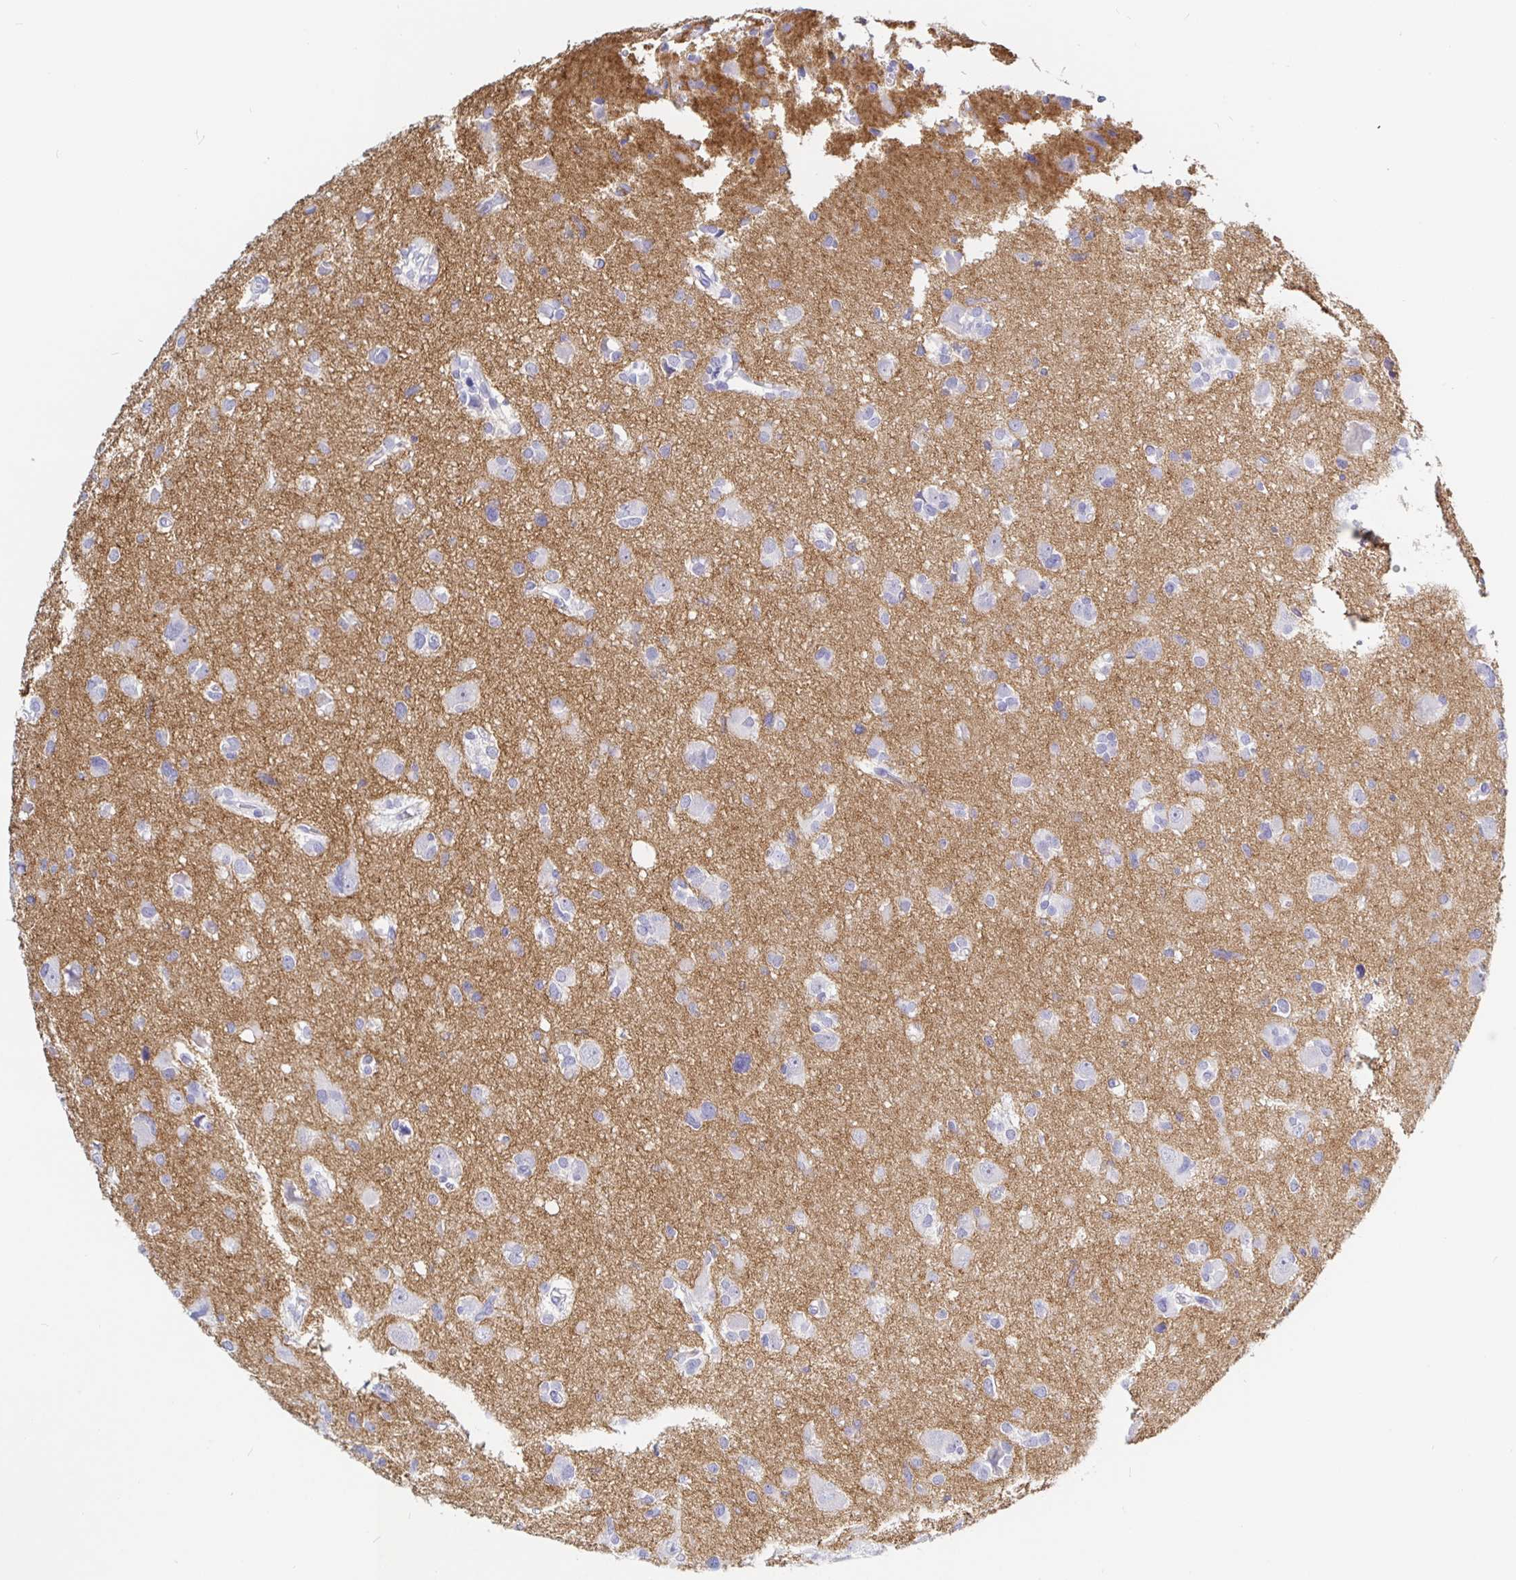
{"staining": {"intensity": "negative", "quantity": "none", "location": "none"}, "tissue": "glioma", "cell_type": "Tumor cells", "image_type": "cancer", "snomed": [{"axis": "morphology", "description": "Glioma, malignant, High grade"}, {"axis": "topography", "description": "Brain"}], "caption": "Immunohistochemical staining of human glioma displays no significant staining in tumor cells.", "gene": "KCNH6", "patient": {"sex": "male", "age": 23}}